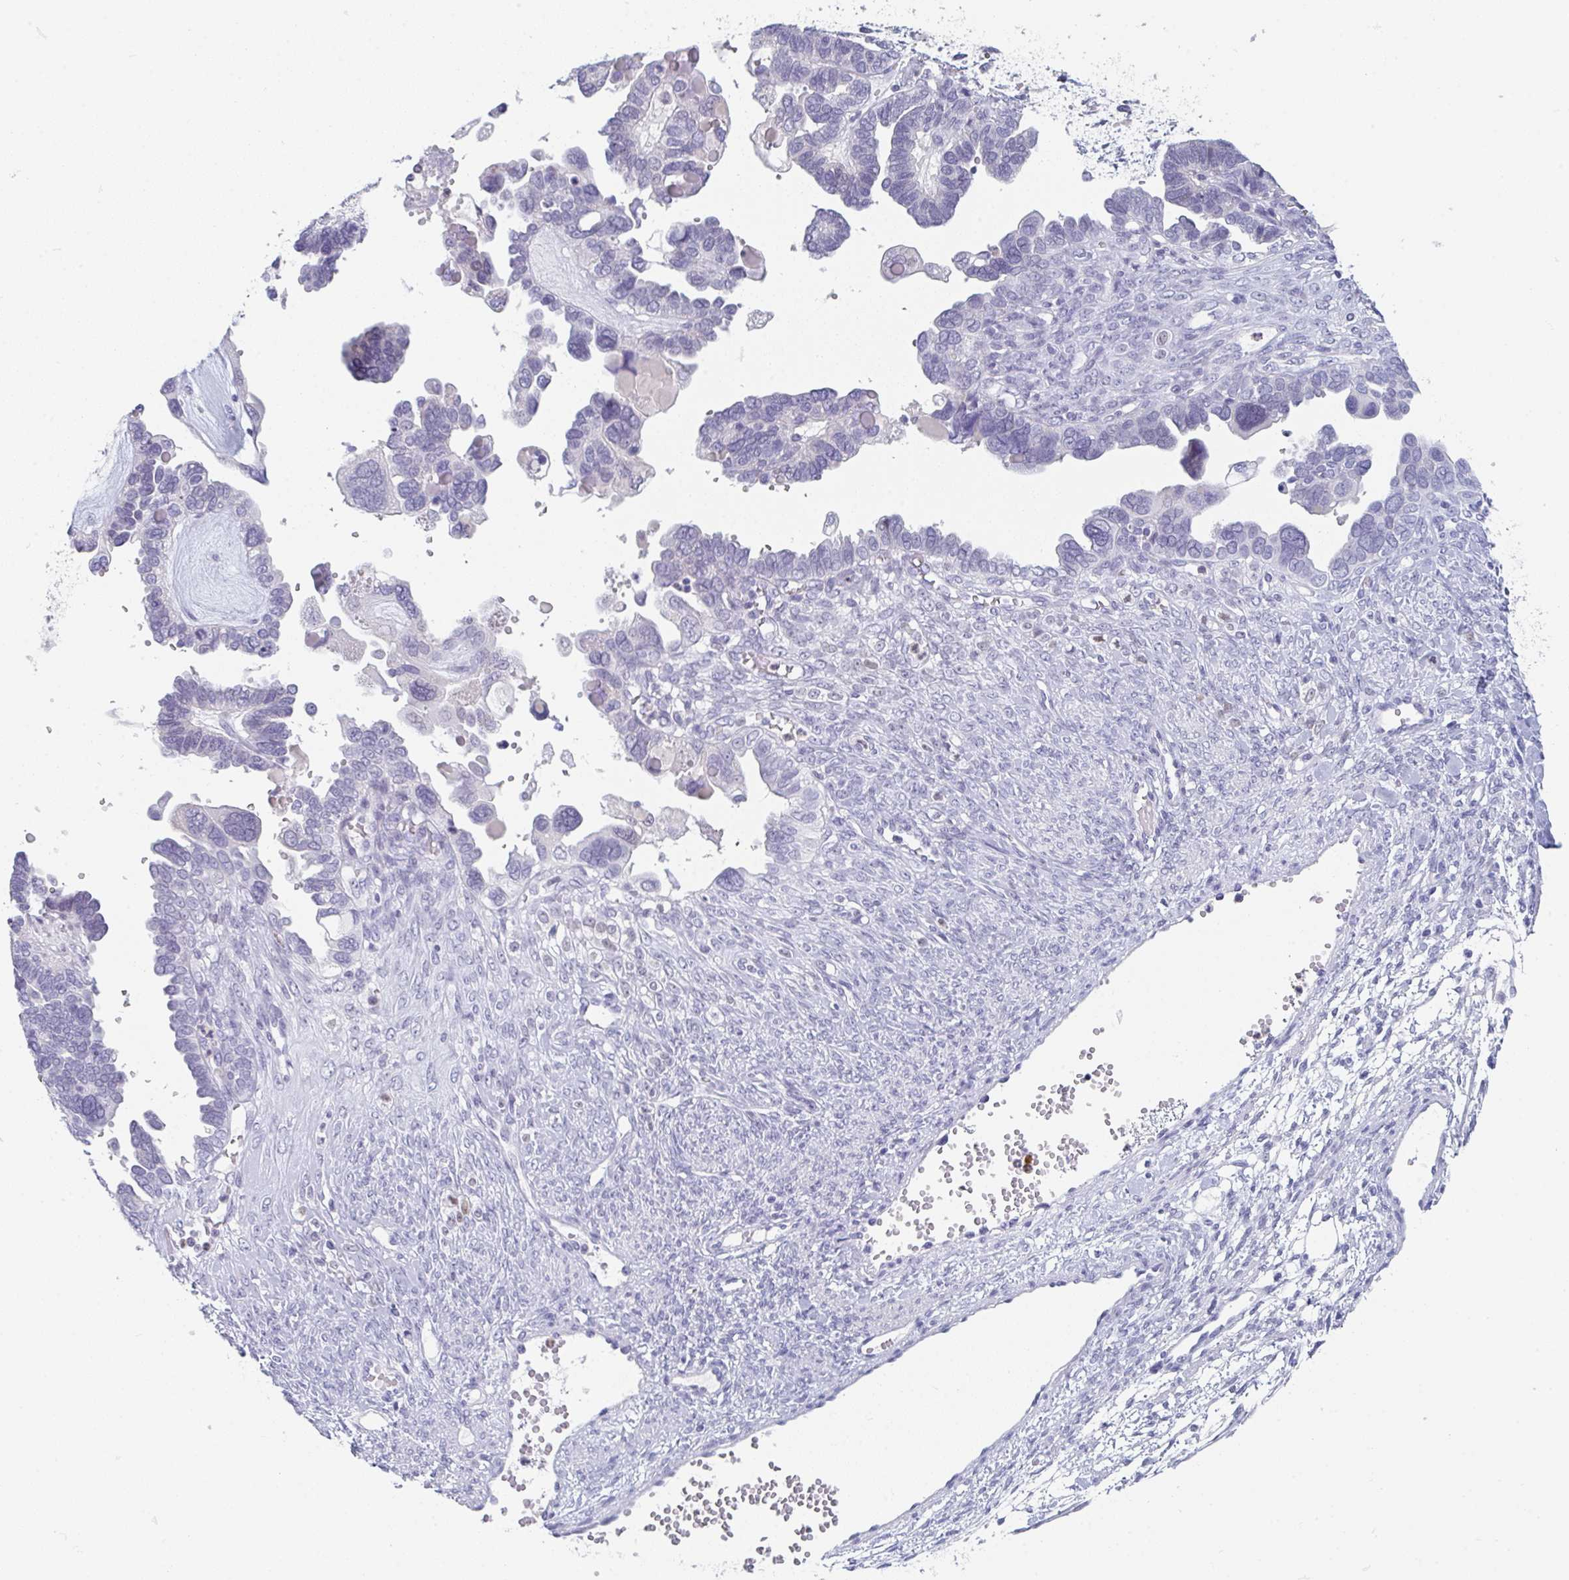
{"staining": {"intensity": "negative", "quantity": "none", "location": "none"}, "tissue": "ovarian cancer", "cell_type": "Tumor cells", "image_type": "cancer", "snomed": [{"axis": "morphology", "description": "Cystadenocarcinoma, serous, NOS"}, {"axis": "topography", "description": "Ovary"}], "caption": "This is a micrograph of IHC staining of ovarian serous cystadenocarcinoma, which shows no positivity in tumor cells.", "gene": "RUBCN", "patient": {"sex": "female", "age": 51}}